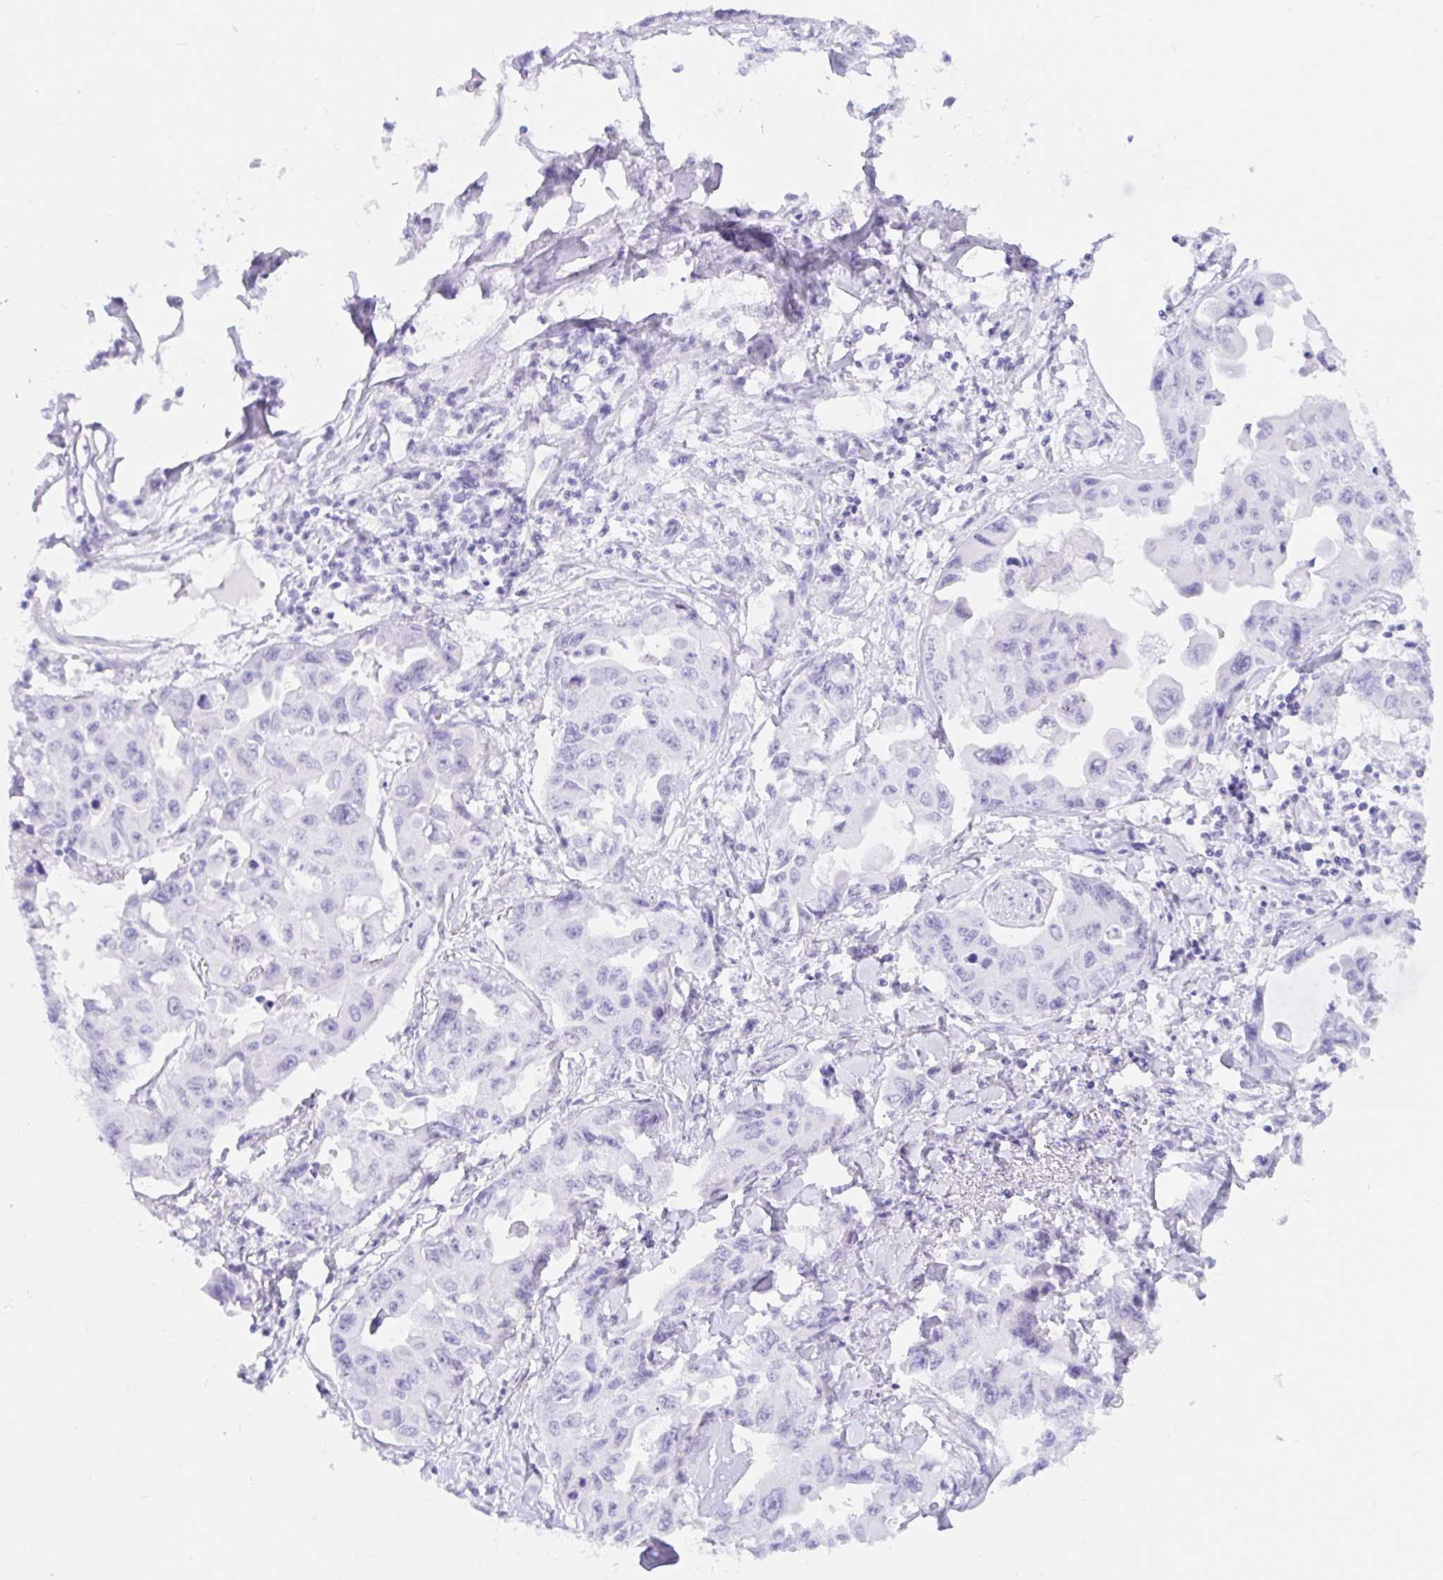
{"staining": {"intensity": "negative", "quantity": "none", "location": "none"}, "tissue": "lung cancer", "cell_type": "Tumor cells", "image_type": "cancer", "snomed": [{"axis": "morphology", "description": "Adenocarcinoma, NOS"}, {"axis": "topography", "description": "Lung"}], "caption": "High magnification brightfield microscopy of lung cancer stained with DAB (brown) and counterstained with hematoxylin (blue): tumor cells show no significant staining.", "gene": "OR6T1", "patient": {"sex": "male", "age": 64}}